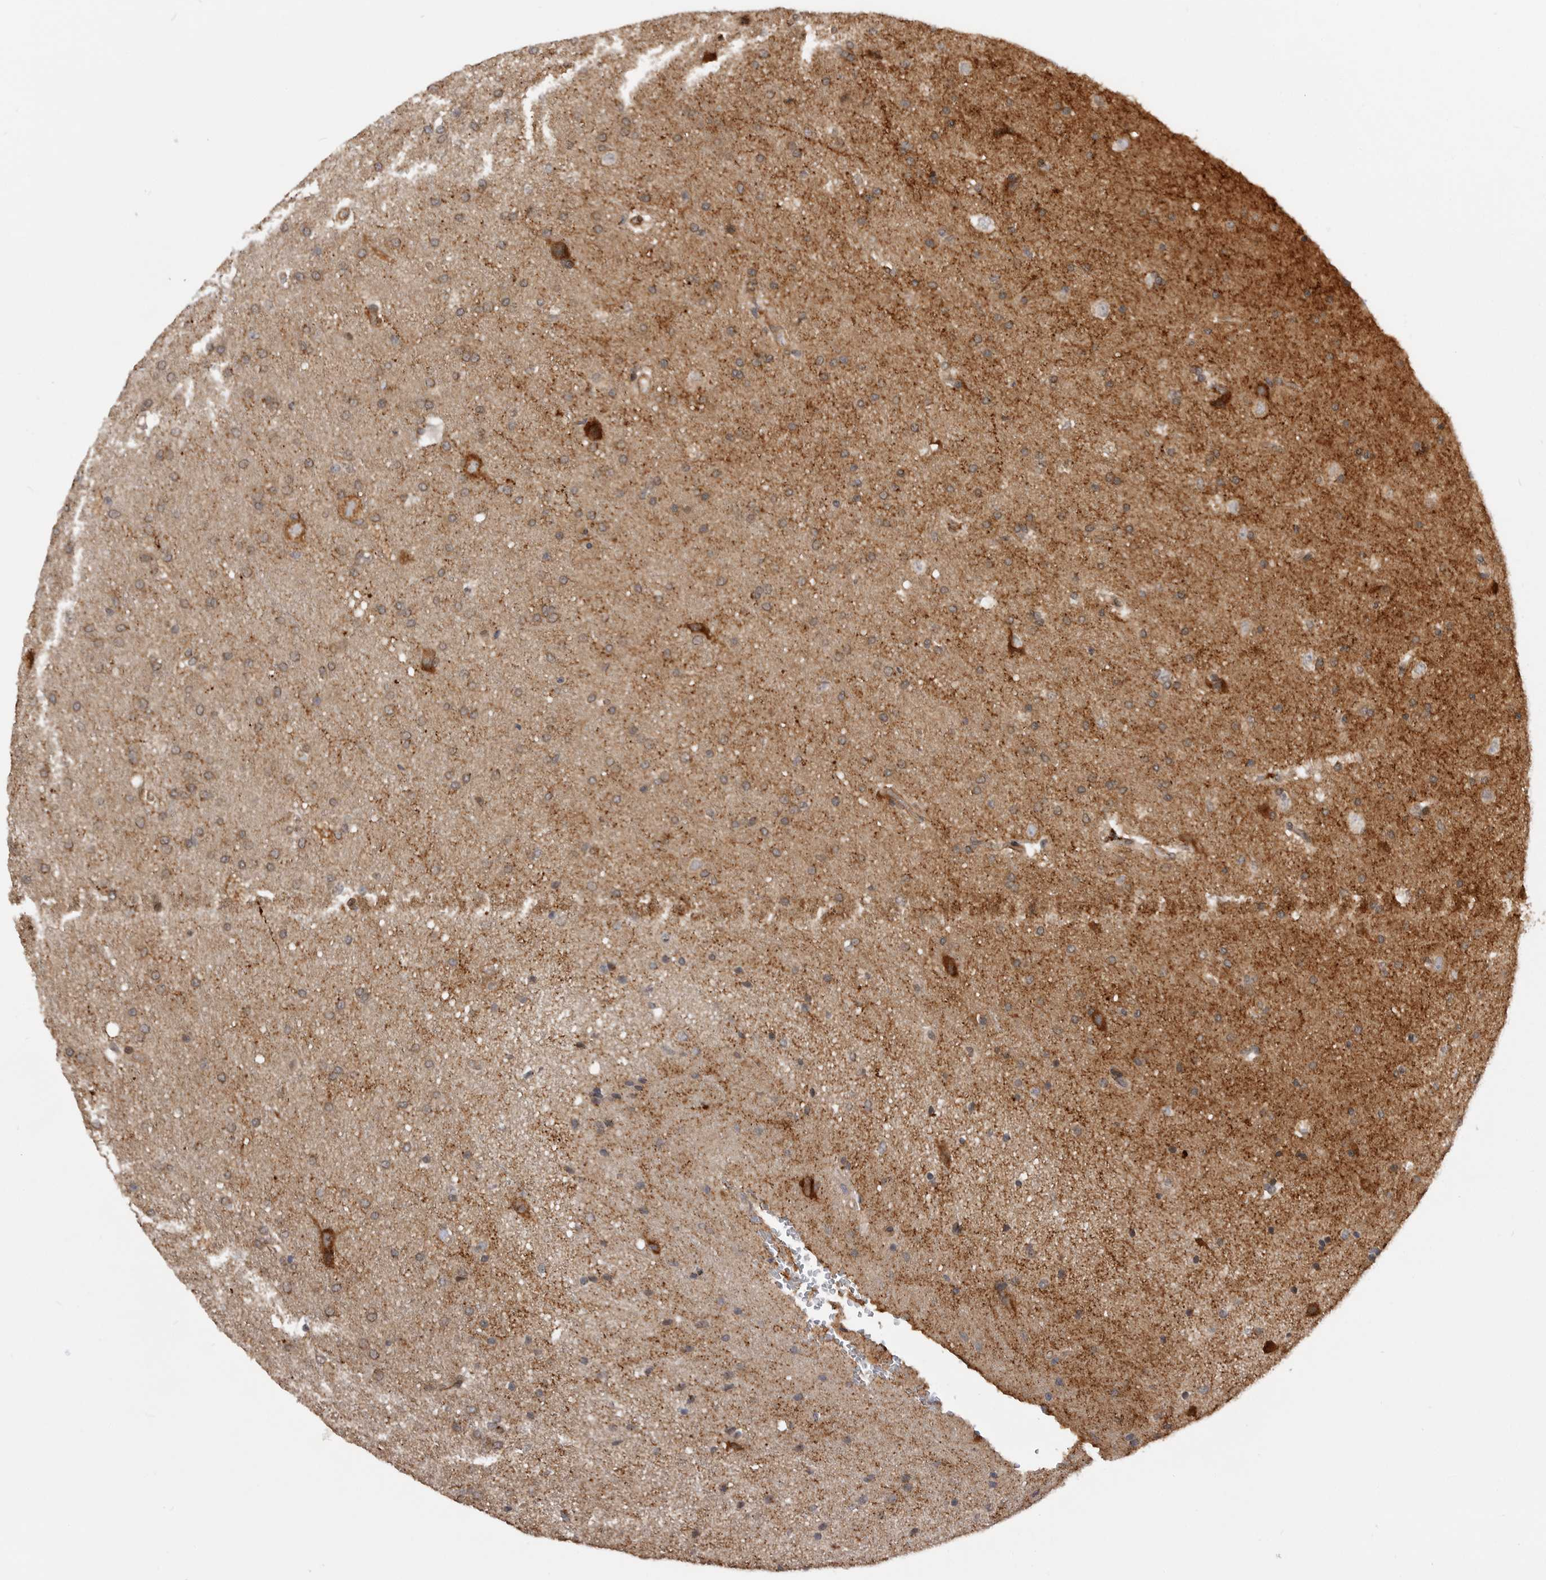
{"staining": {"intensity": "weak", "quantity": "25%-75%", "location": "cytoplasmic/membranous"}, "tissue": "glioma", "cell_type": "Tumor cells", "image_type": "cancer", "snomed": [{"axis": "morphology", "description": "Glioma, malignant, Low grade"}, {"axis": "topography", "description": "Brain"}], "caption": "This histopathology image shows immunohistochemistry staining of human low-grade glioma (malignant), with low weak cytoplasmic/membranous staining in approximately 25%-75% of tumor cells.", "gene": "TRIM56", "patient": {"sex": "female", "age": 37}}